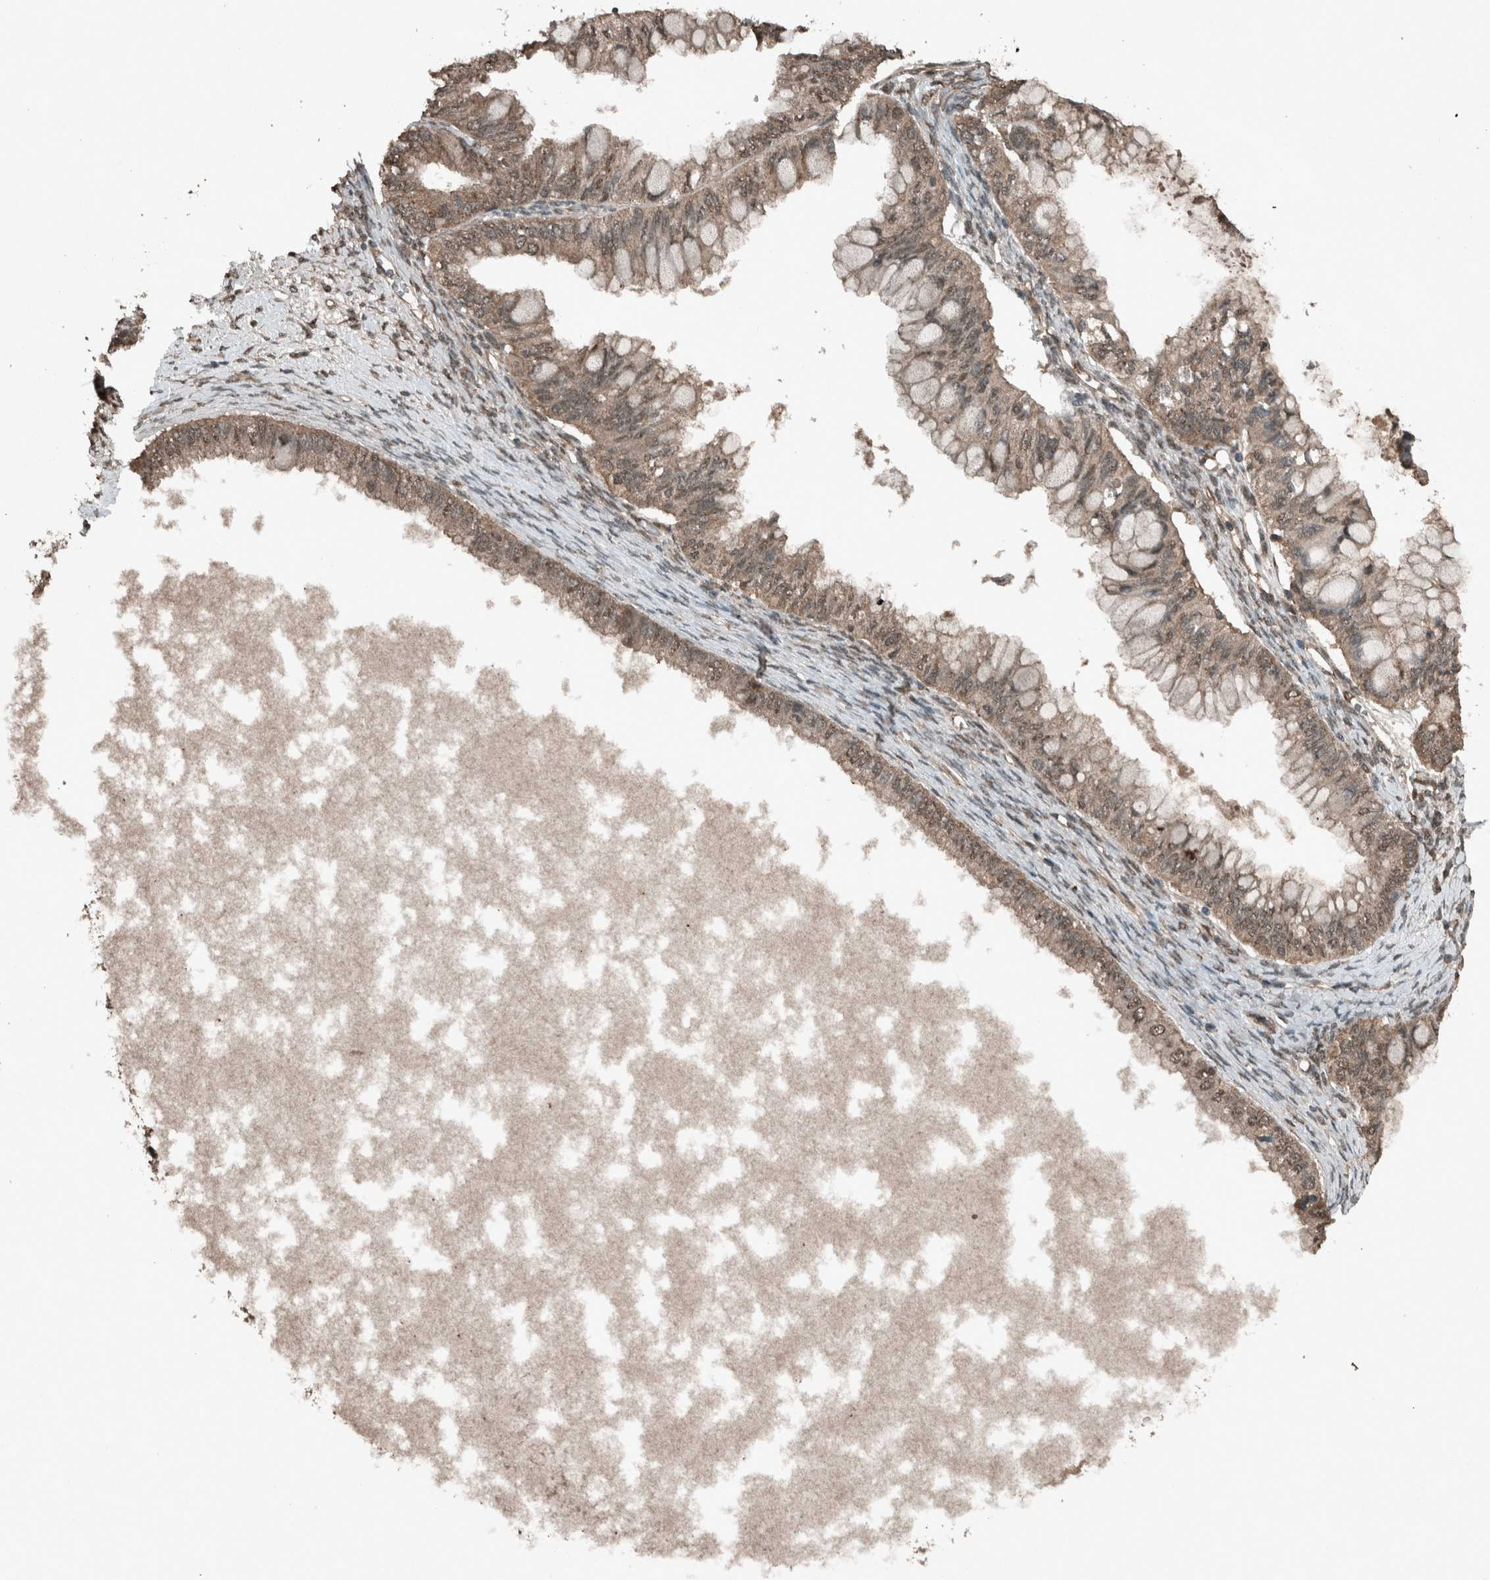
{"staining": {"intensity": "weak", "quantity": ">75%", "location": "cytoplasmic/membranous,nuclear"}, "tissue": "ovarian cancer", "cell_type": "Tumor cells", "image_type": "cancer", "snomed": [{"axis": "morphology", "description": "Cystadenocarcinoma, mucinous, NOS"}, {"axis": "topography", "description": "Ovary"}], "caption": "Ovarian cancer was stained to show a protein in brown. There is low levels of weak cytoplasmic/membranous and nuclear staining in approximately >75% of tumor cells.", "gene": "ARHGEF12", "patient": {"sex": "female", "age": 80}}